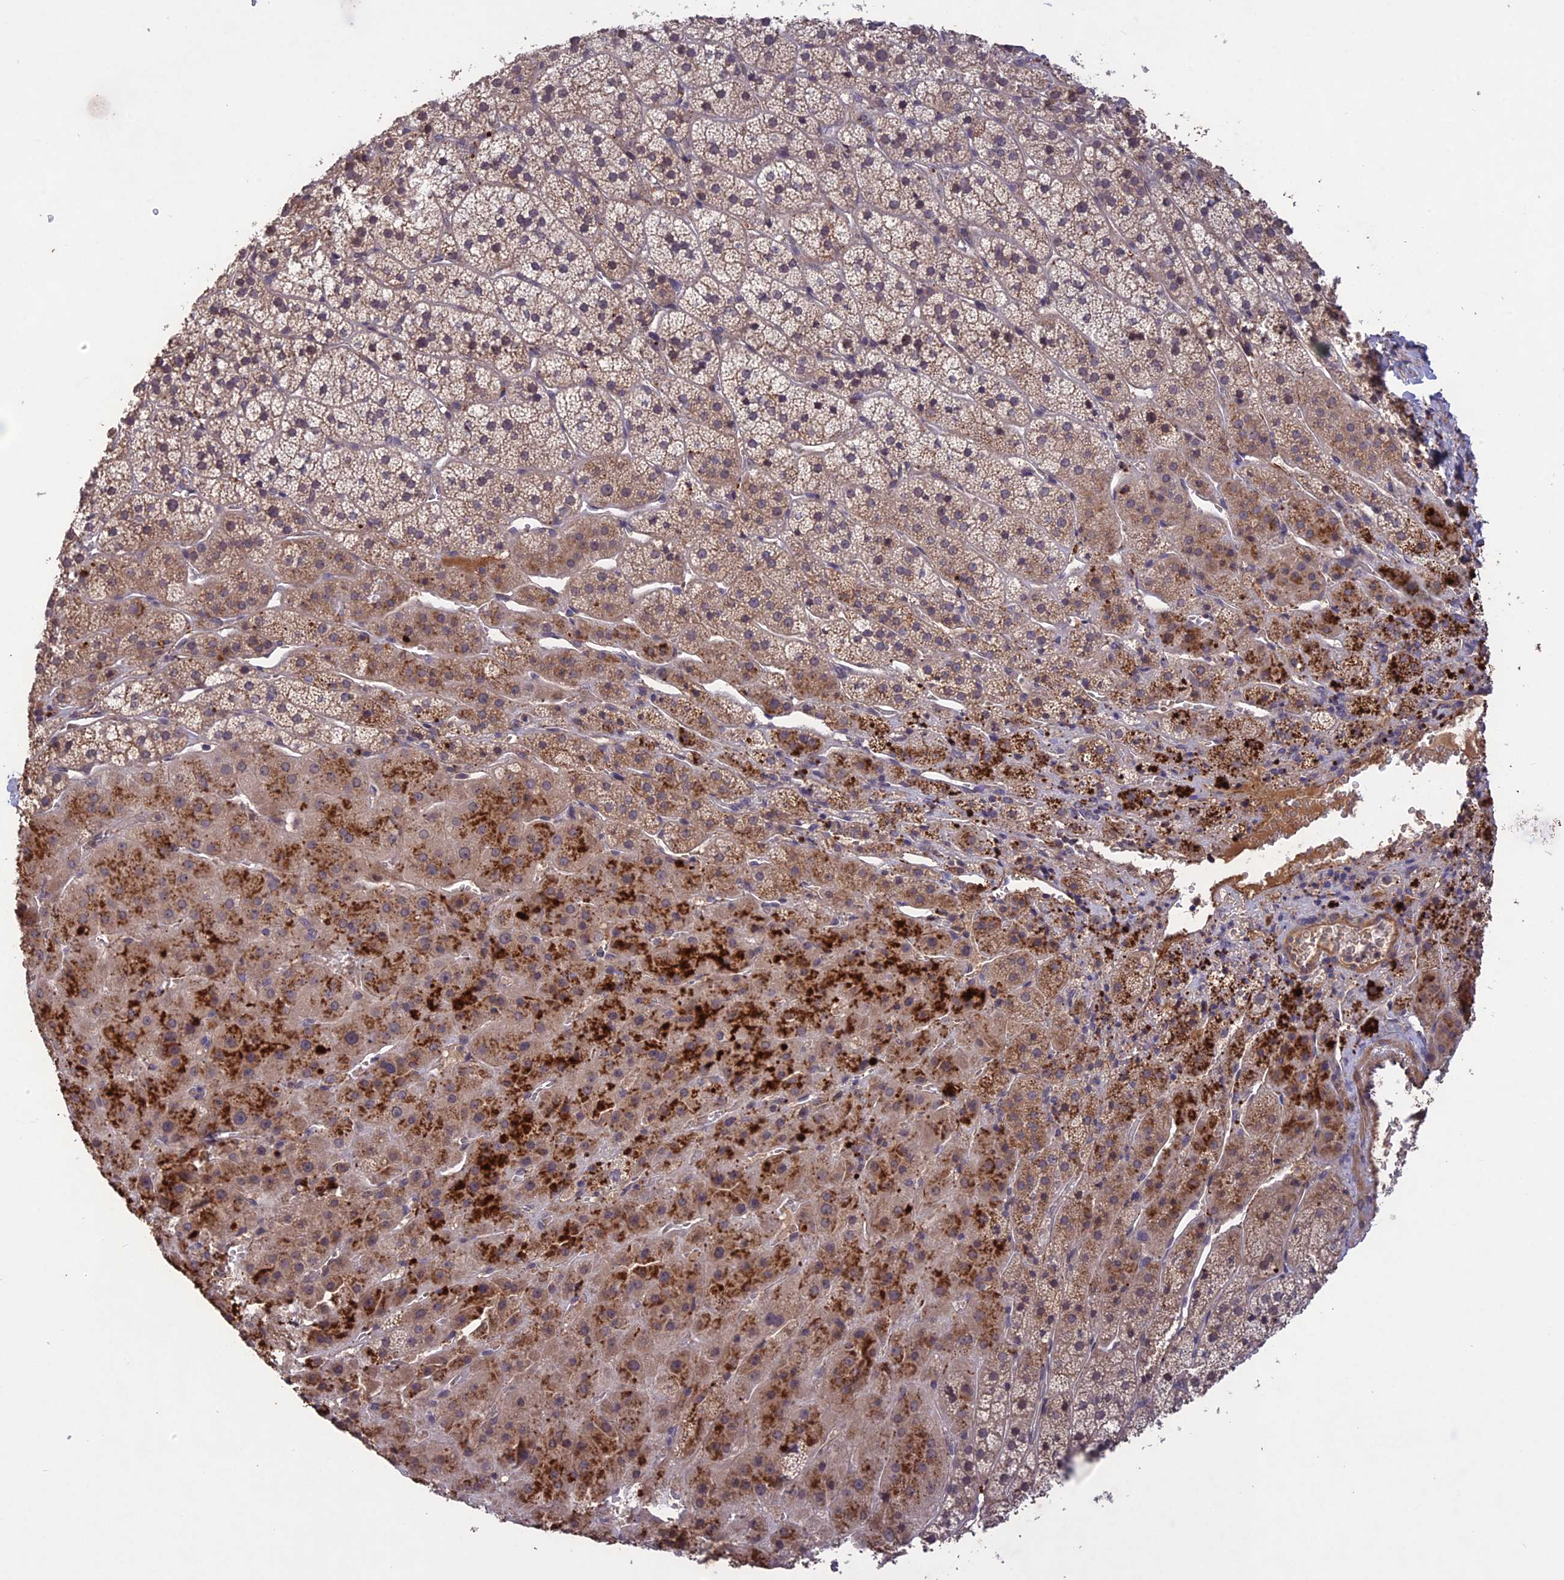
{"staining": {"intensity": "strong", "quantity": "<25%", "location": "cytoplasmic/membranous"}, "tissue": "adrenal gland", "cell_type": "Glandular cells", "image_type": "normal", "snomed": [{"axis": "morphology", "description": "Normal tissue, NOS"}, {"axis": "topography", "description": "Adrenal gland"}], "caption": "Human adrenal gland stained with a brown dye demonstrates strong cytoplasmic/membranous positive expression in about <25% of glandular cells.", "gene": "ADO", "patient": {"sex": "female", "age": 44}}